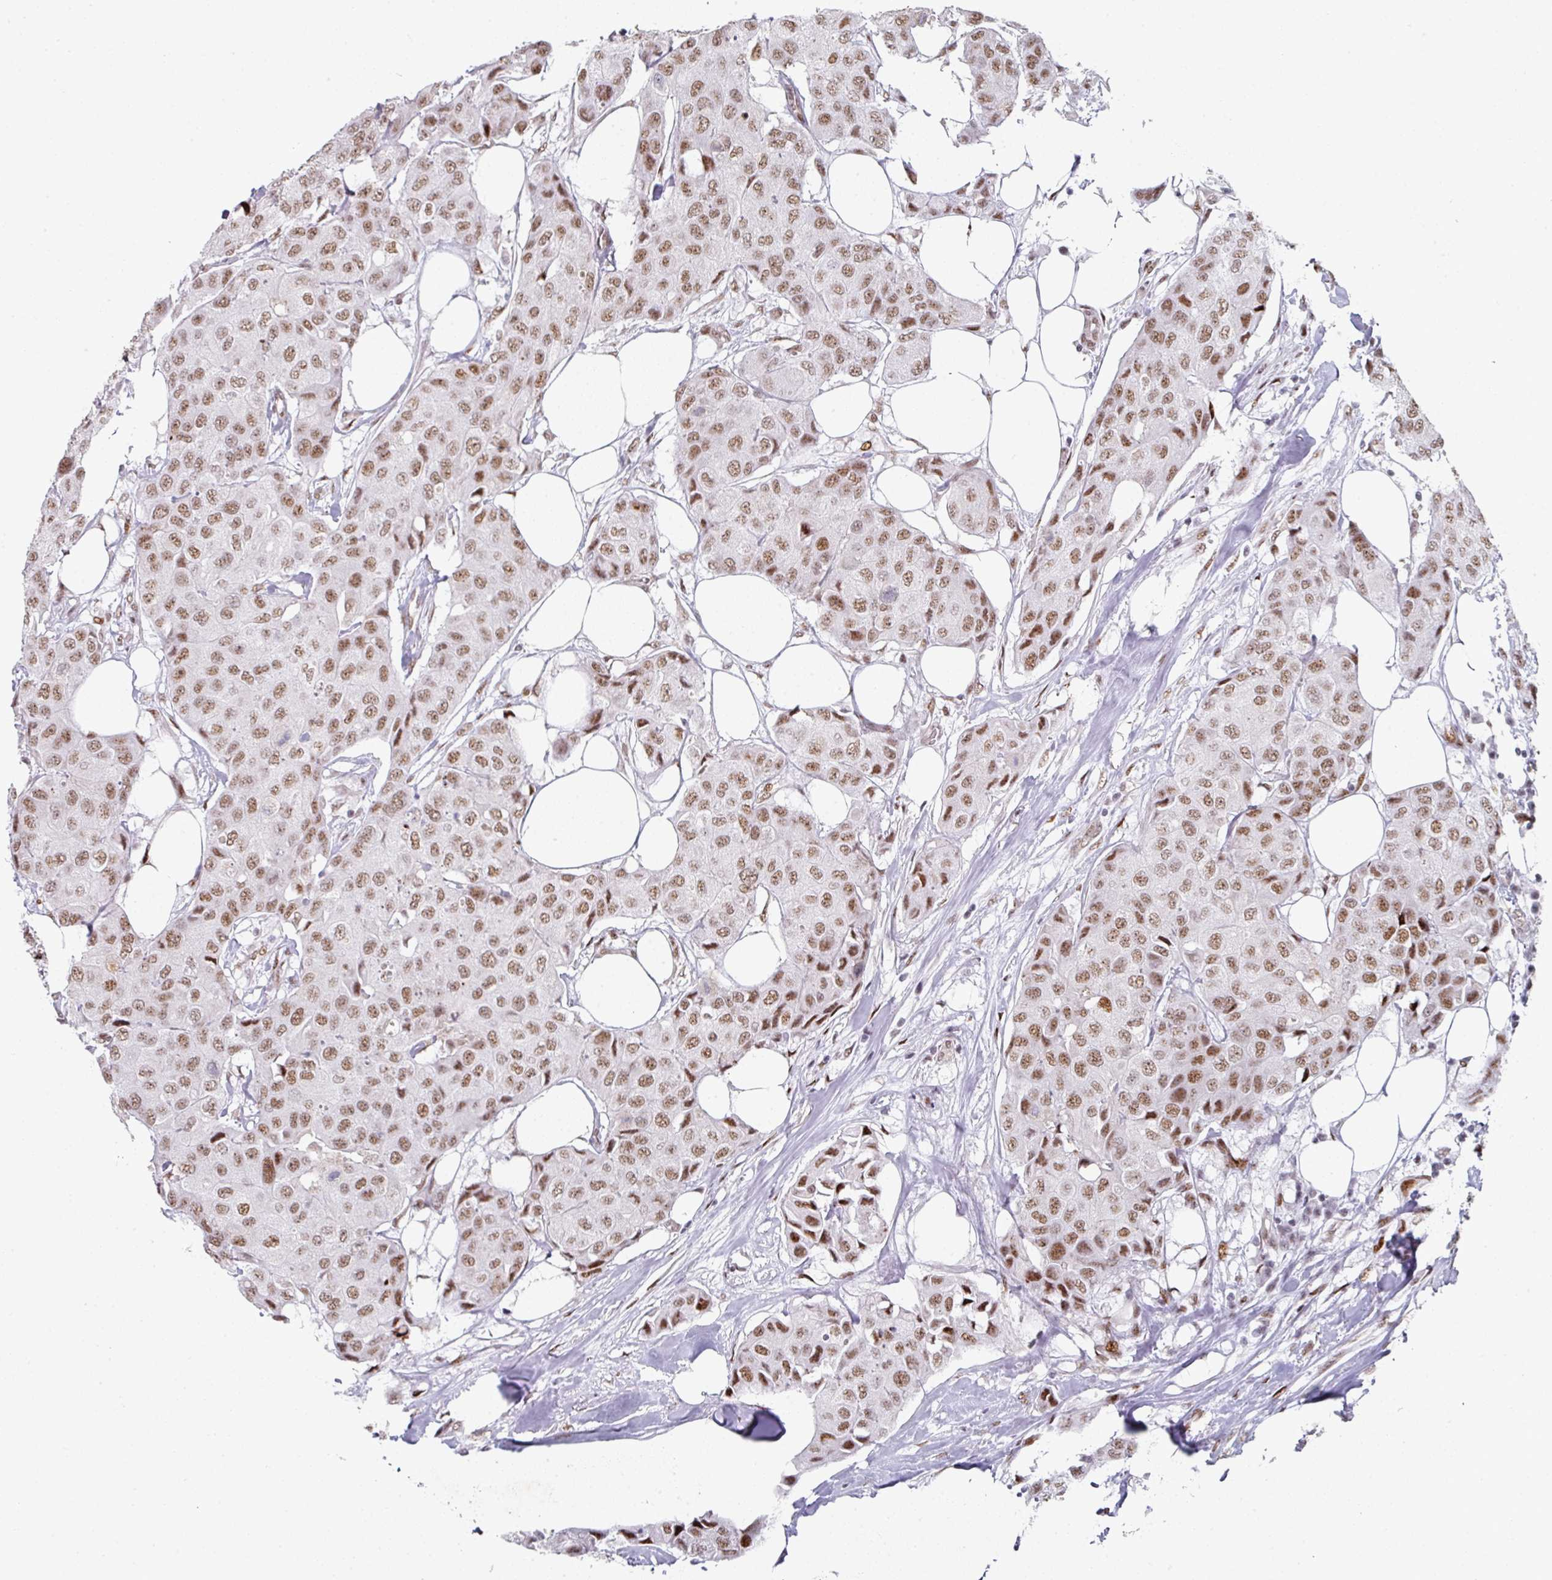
{"staining": {"intensity": "moderate", "quantity": ">75%", "location": "nuclear"}, "tissue": "breast cancer", "cell_type": "Tumor cells", "image_type": "cancer", "snomed": [{"axis": "morphology", "description": "Duct carcinoma"}, {"axis": "topography", "description": "Breast"}], "caption": "Brown immunohistochemical staining in invasive ductal carcinoma (breast) shows moderate nuclear staining in approximately >75% of tumor cells.", "gene": "SF3B5", "patient": {"sex": "female", "age": 80}}